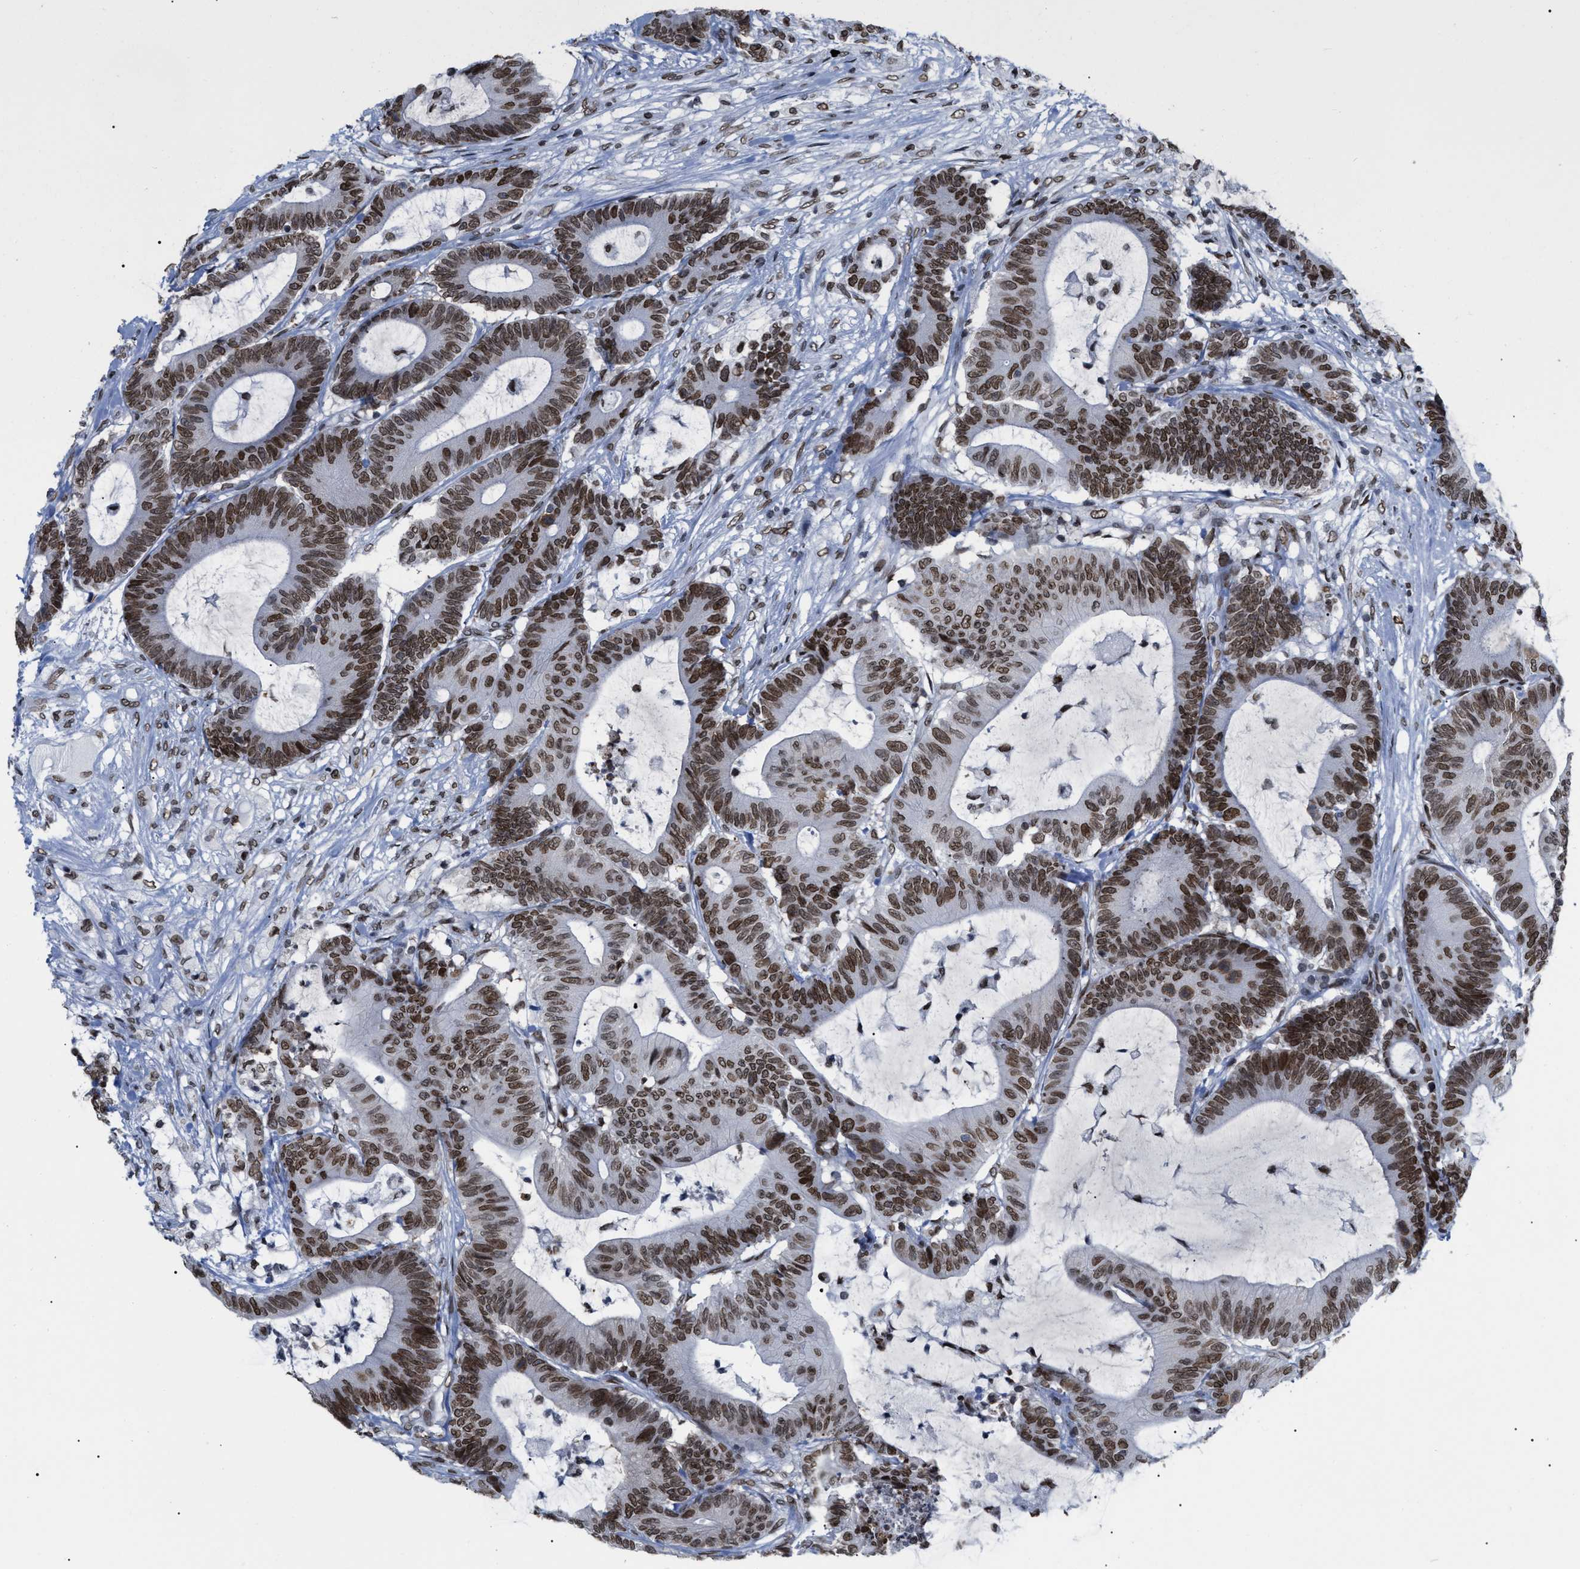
{"staining": {"intensity": "moderate", "quantity": ">75%", "location": "nuclear"}, "tissue": "colorectal cancer", "cell_type": "Tumor cells", "image_type": "cancer", "snomed": [{"axis": "morphology", "description": "Adenocarcinoma, NOS"}, {"axis": "topography", "description": "Colon"}], "caption": "Approximately >75% of tumor cells in human colorectal cancer (adenocarcinoma) display moderate nuclear protein positivity as visualized by brown immunohistochemical staining.", "gene": "TPR", "patient": {"sex": "female", "age": 84}}